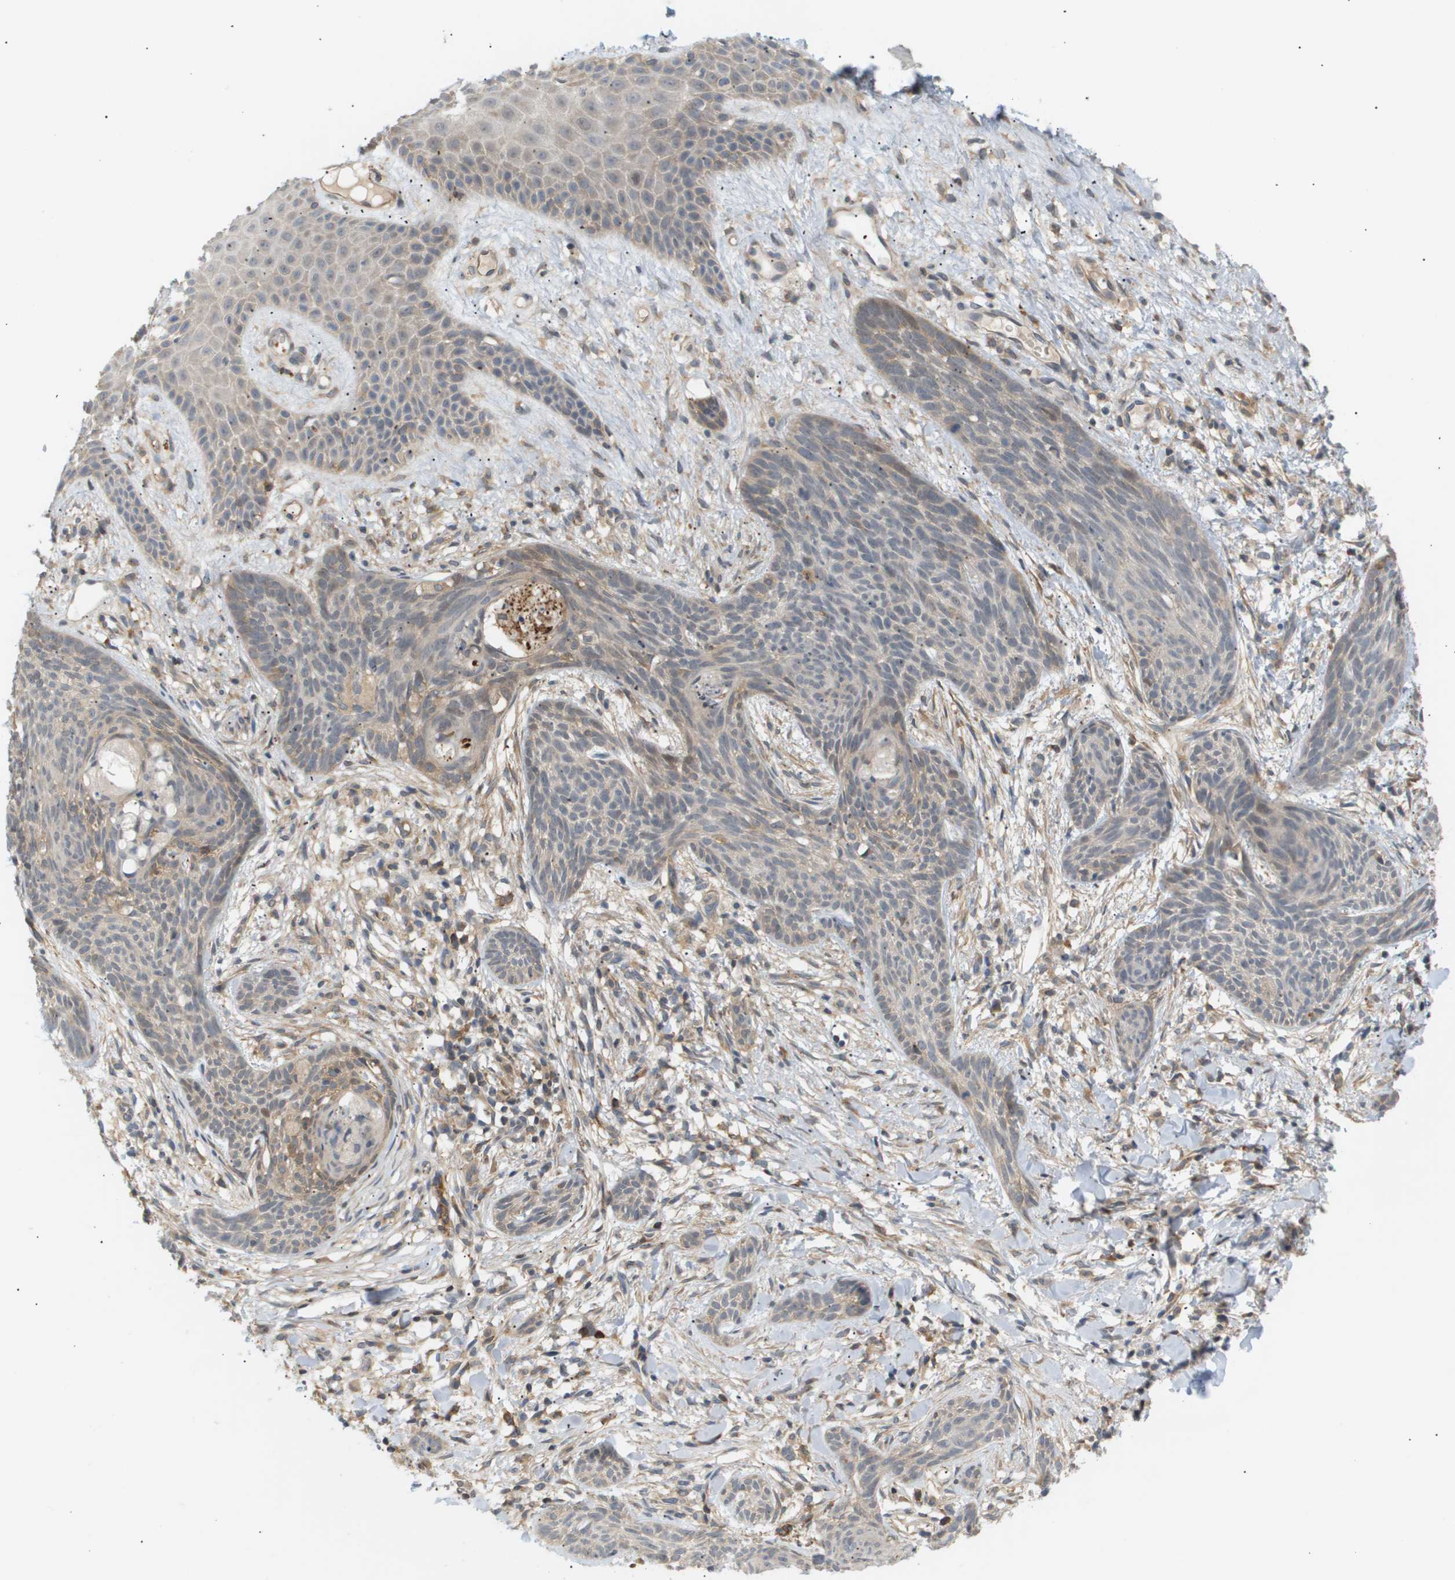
{"staining": {"intensity": "weak", "quantity": "25%-75%", "location": "cytoplasmic/membranous"}, "tissue": "skin cancer", "cell_type": "Tumor cells", "image_type": "cancer", "snomed": [{"axis": "morphology", "description": "Basal cell carcinoma"}, {"axis": "topography", "description": "Skin"}], "caption": "Tumor cells display low levels of weak cytoplasmic/membranous staining in about 25%-75% of cells in human skin basal cell carcinoma. The staining was performed using DAB, with brown indicating positive protein expression. Nuclei are stained blue with hematoxylin.", "gene": "CORO2B", "patient": {"sex": "female", "age": 59}}